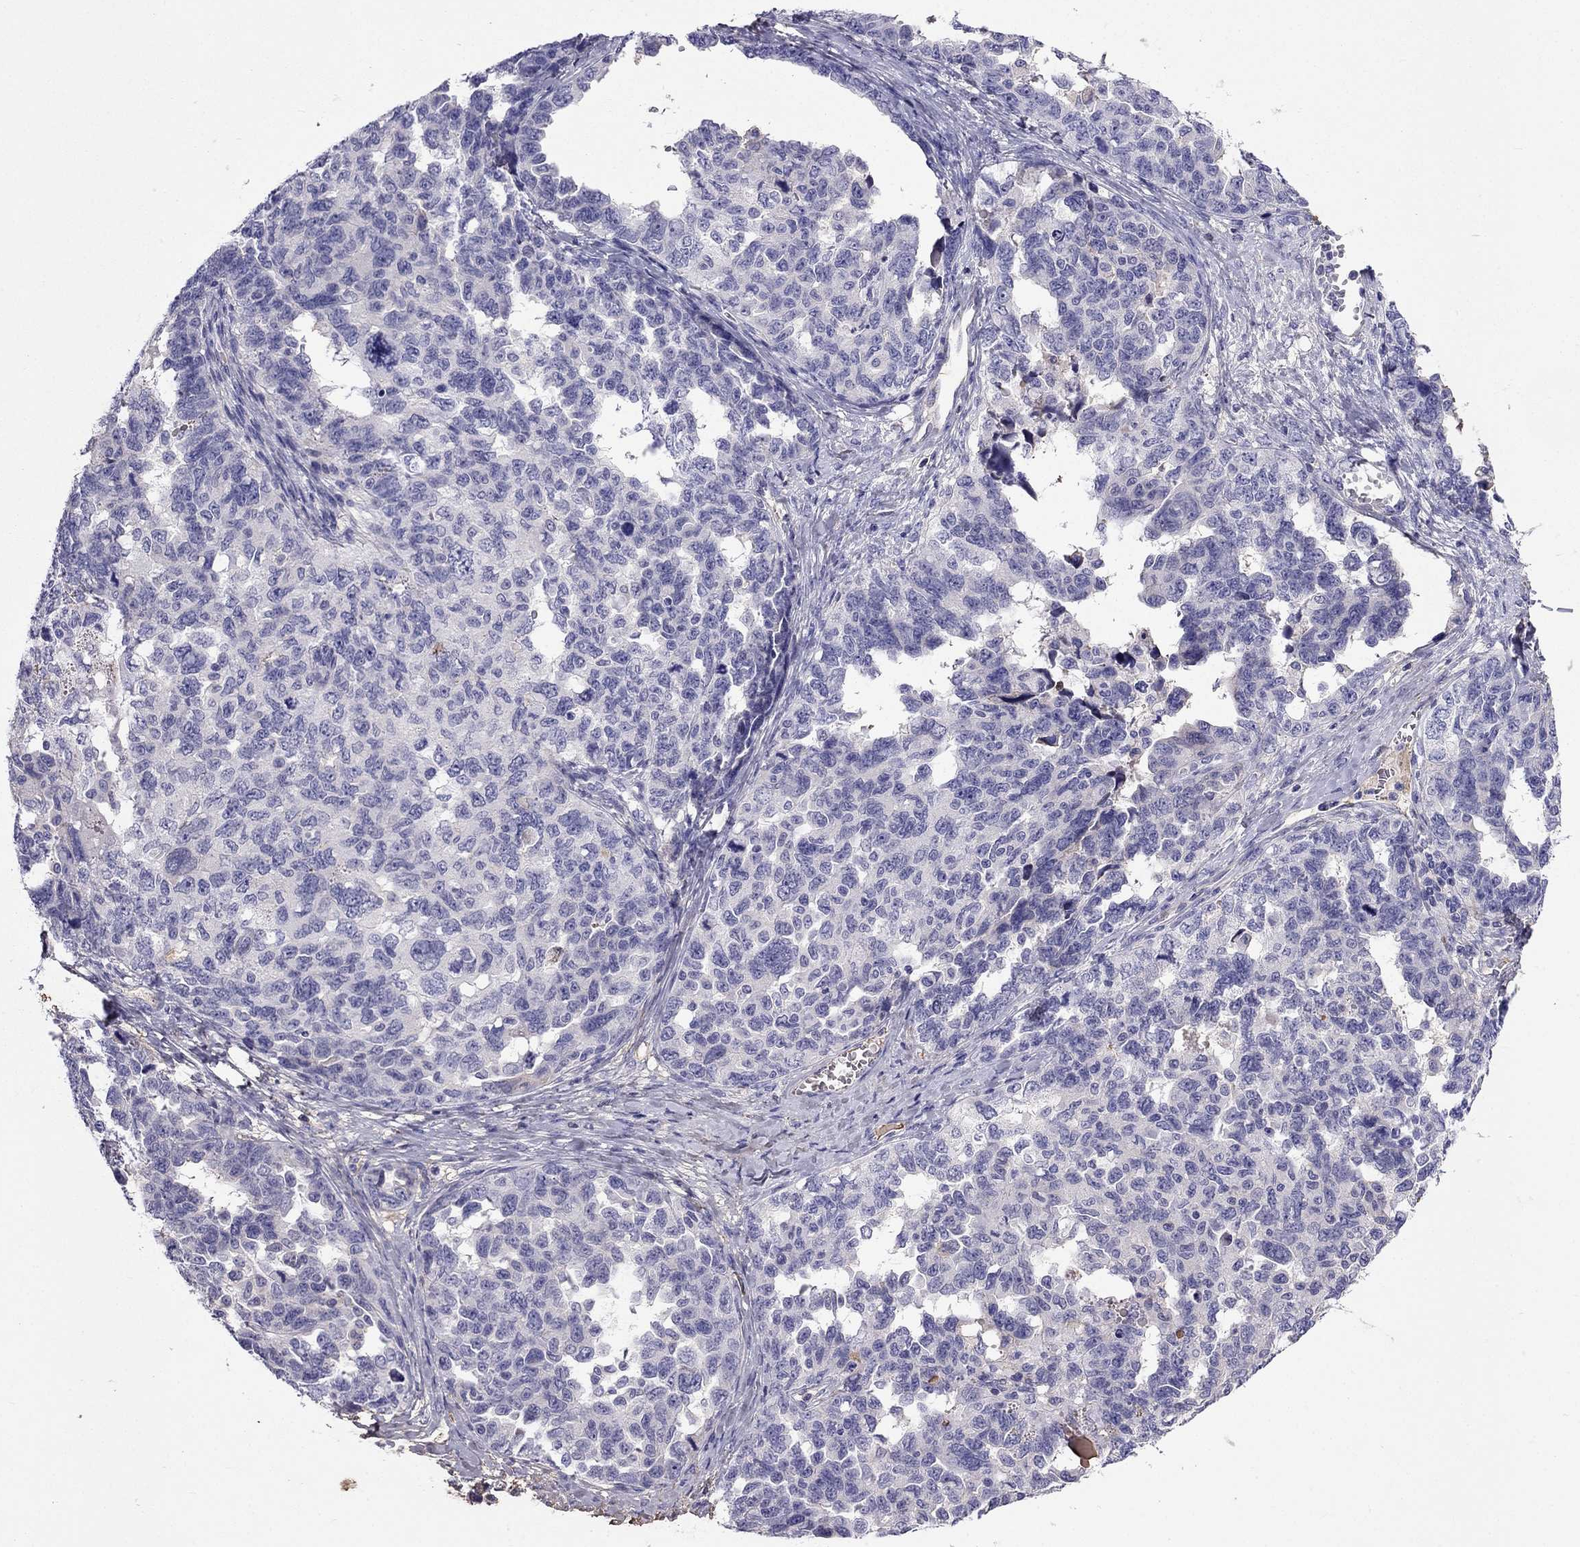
{"staining": {"intensity": "negative", "quantity": "none", "location": "none"}, "tissue": "ovarian cancer", "cell_type": "Tumor cells", "image_type": "cancer", "snomed": [{"axis": "morphology", "description": "Cystadenocarcinoma, serous, NOS"}, {"axis": "topography", "description": "Ovary"}], "caption": "Immunohistochemical staining of ovarian serous cystadenocarcinoma exhibits no significant staining in tumor cells. Brightfield microscopy of immunohistochemistry stained with DAB (brown) and hematoxylin (blue), captured at high magnification.", "gene": "TBC1D21", "patient": {"sex": "female", "age": 69}}